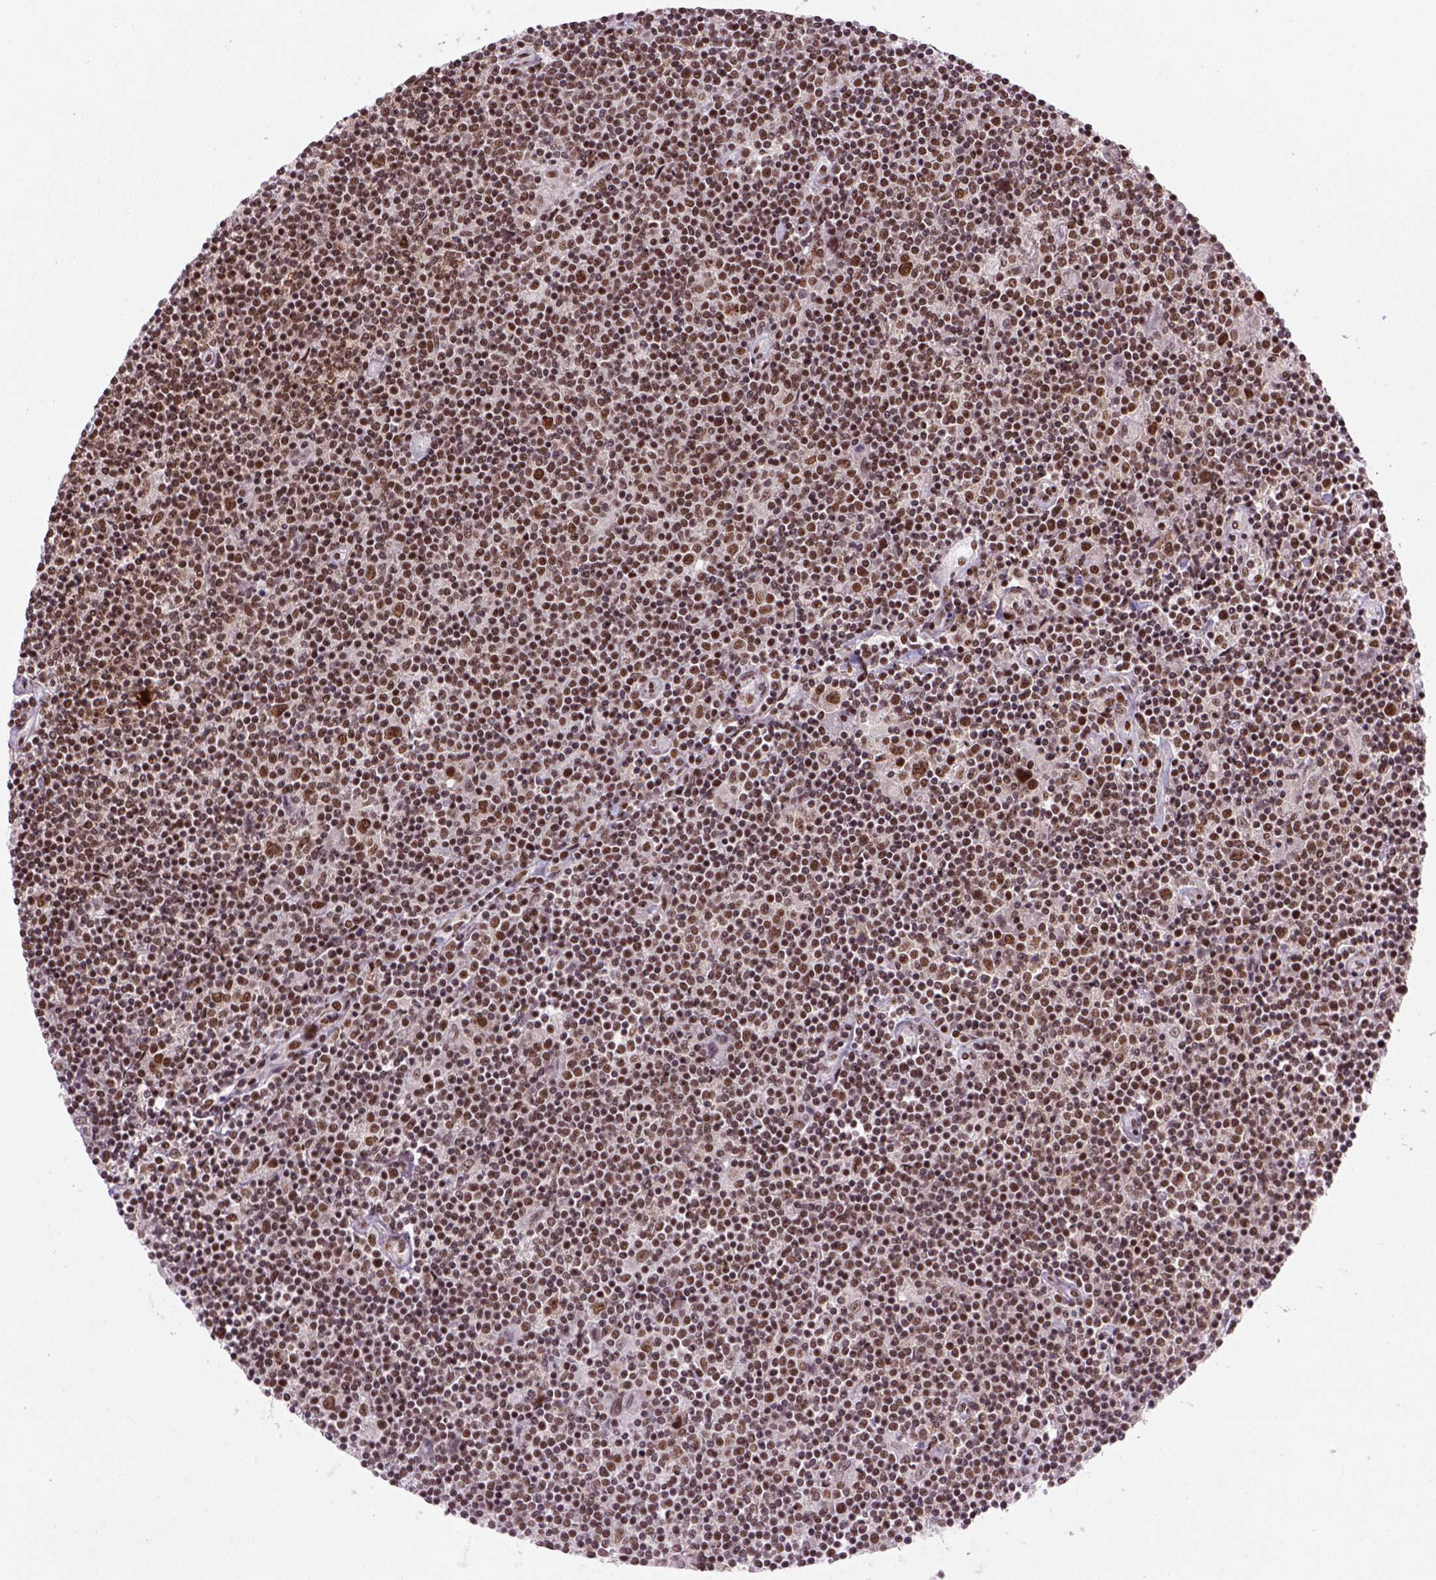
{"staining": {"intensity": "moderate", "quantity": ">75%", "location": "nuclear"}, "tissue": "lymphoma", "cell_type": "Tumor cells", "image_type": "cancer", "snomed": [{"axis": "morphology", "description": "Hodgkin's disease, NOS"}, {"axis": "topography", "description": "Lymph node"}], "caption": "This image exhibits lymphoma stained with IHC to label a protein in brown. The nuclear of tumor cells show moderate positivity for the protein. Nuclei are counter-stained blue.", "gene": "NSMCE2", "patient": {"sex": "male", "age": 40}}